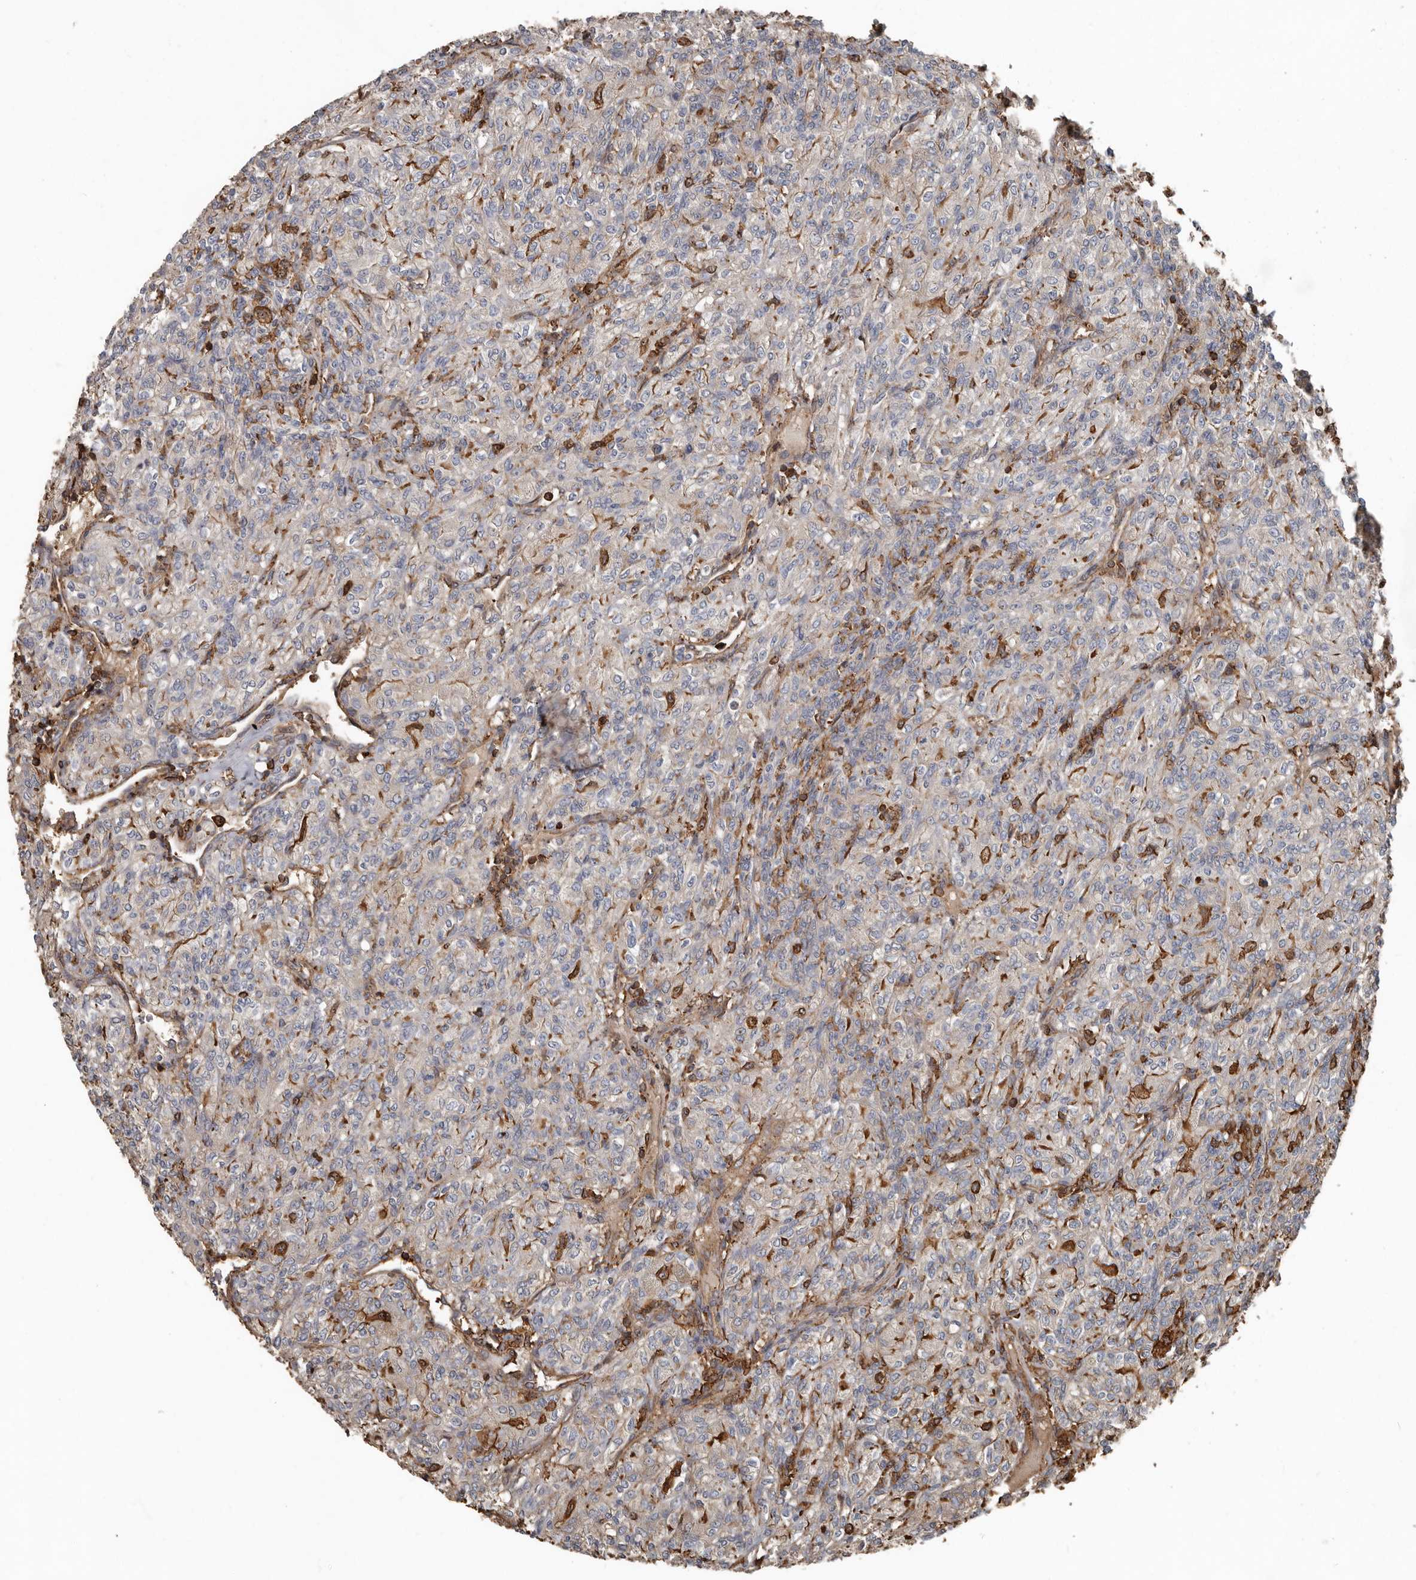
{"staining": {"intensity": "negative", "quantity": "none", "location": "none"}, "tissue": "renal cancer", "cell_type": "Tumor cells", "image_type": "cancer", "snomed": [{"axis": "morphology", "description": "Adenocarcinoma, NOS"}, {"axis": "topography", "description": "Kidney"}], "caption": "Immunohistochemistry of human renal cancer (adenocarcinoma) reveals no staining in tumor cells. (Brightfield microscopy of DAB immunohistochemistry (IHC) at high magnification).", "gene": "DENND6B", "patient": {"sex": "male", "age": 77}}